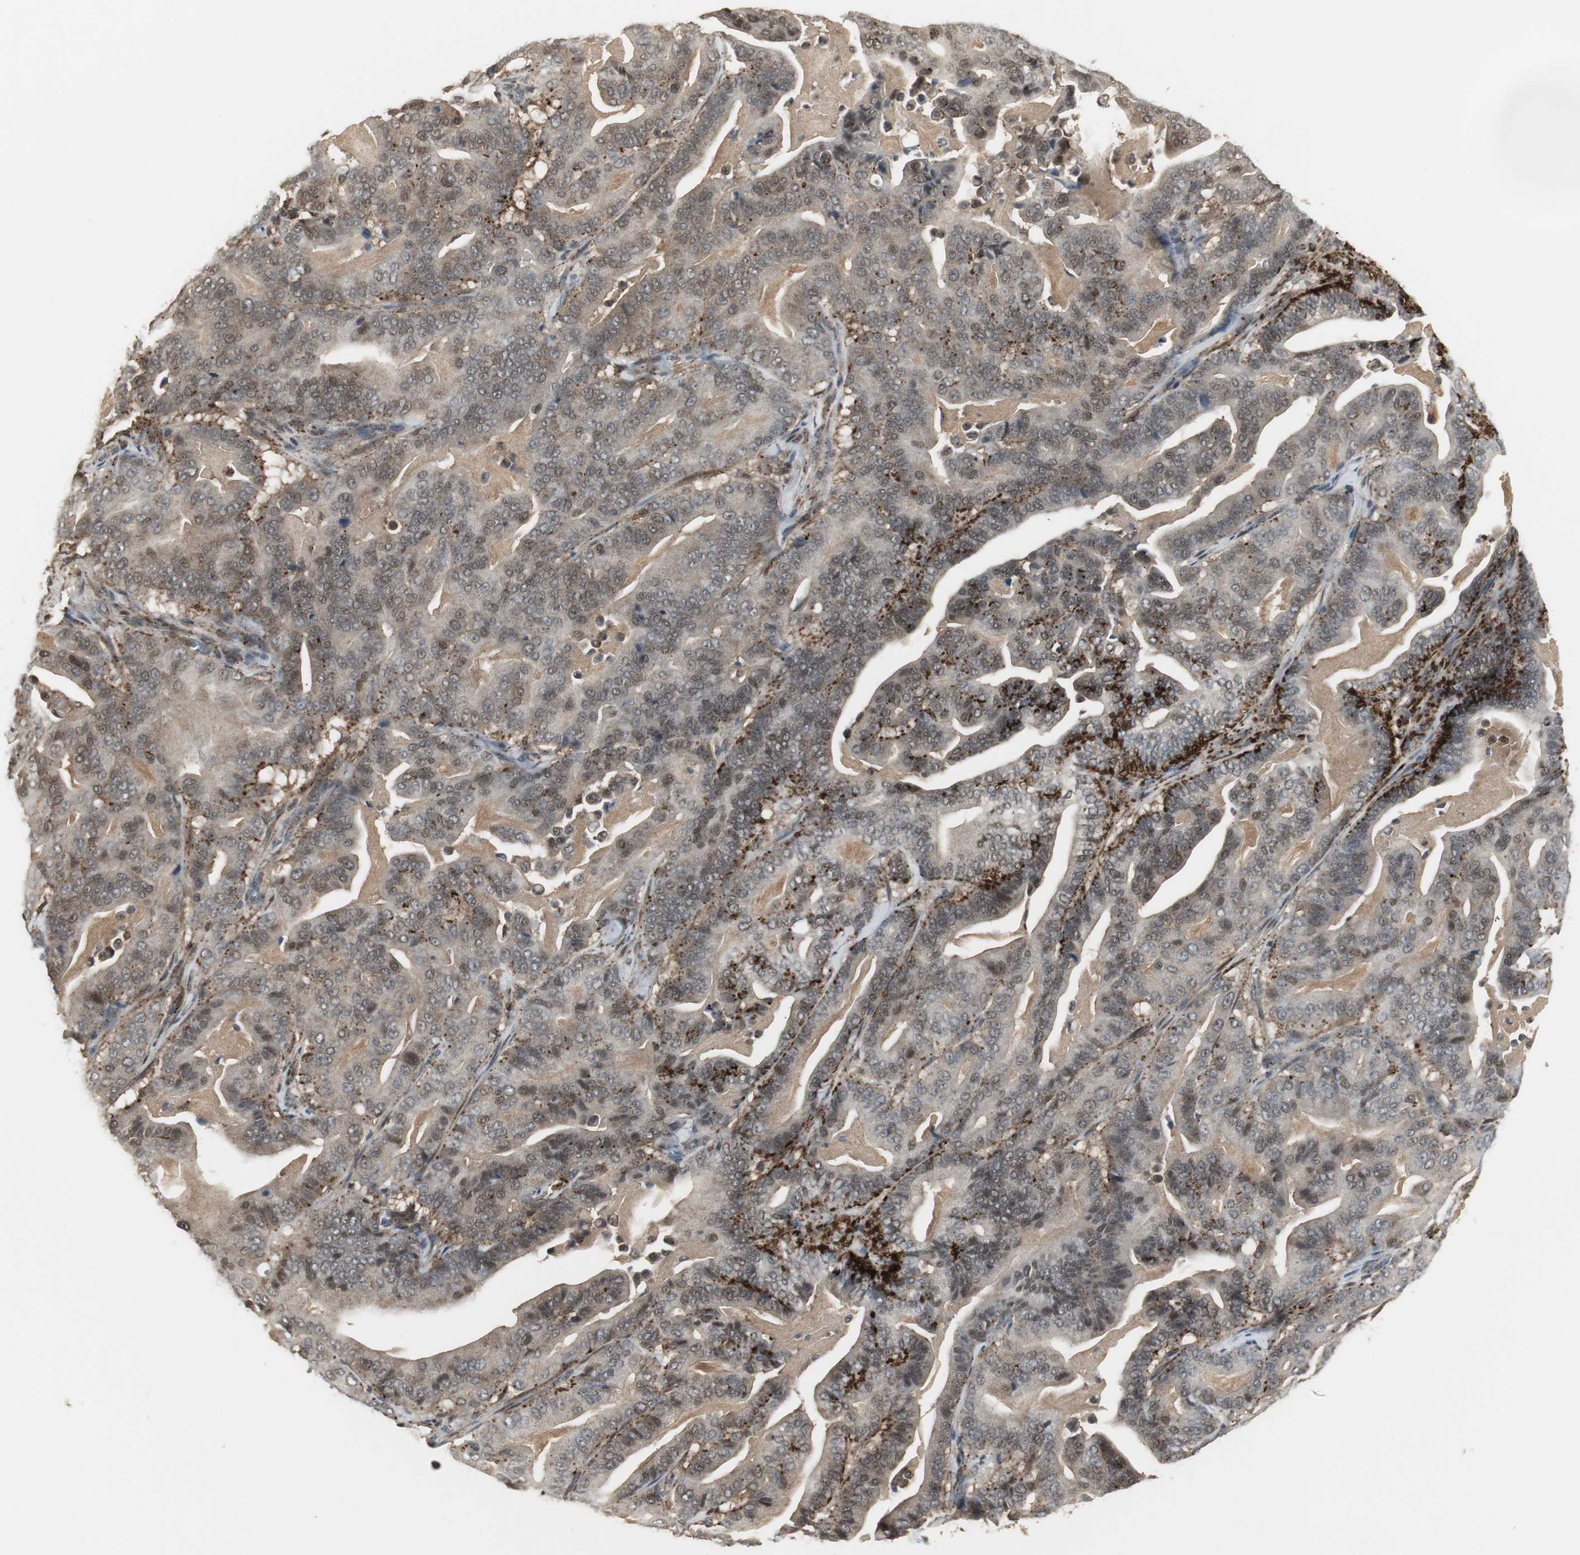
{"staining": {"intensity": "moderate", "quantity": ">75%", "location": "cytoplasmic/membranous,nuclear"}, "tissue": "pancreatic cancer", "cell_type": "Tumor cells", "image_type": "cancer", "snomed": [{"axis": "morphology", "description": "Adenocarcinoma, NOS"}, {"axis": "topography", "description": "Pancreas"}], "caption": "Moderate cytoplasmic/membranous and nuclear protein positivity is identified in about >75% of tumor cells in adenocarcinoma (pancreatic).", "gene": "PLIN3", "patient": {"sex": "male", "age": 63}}